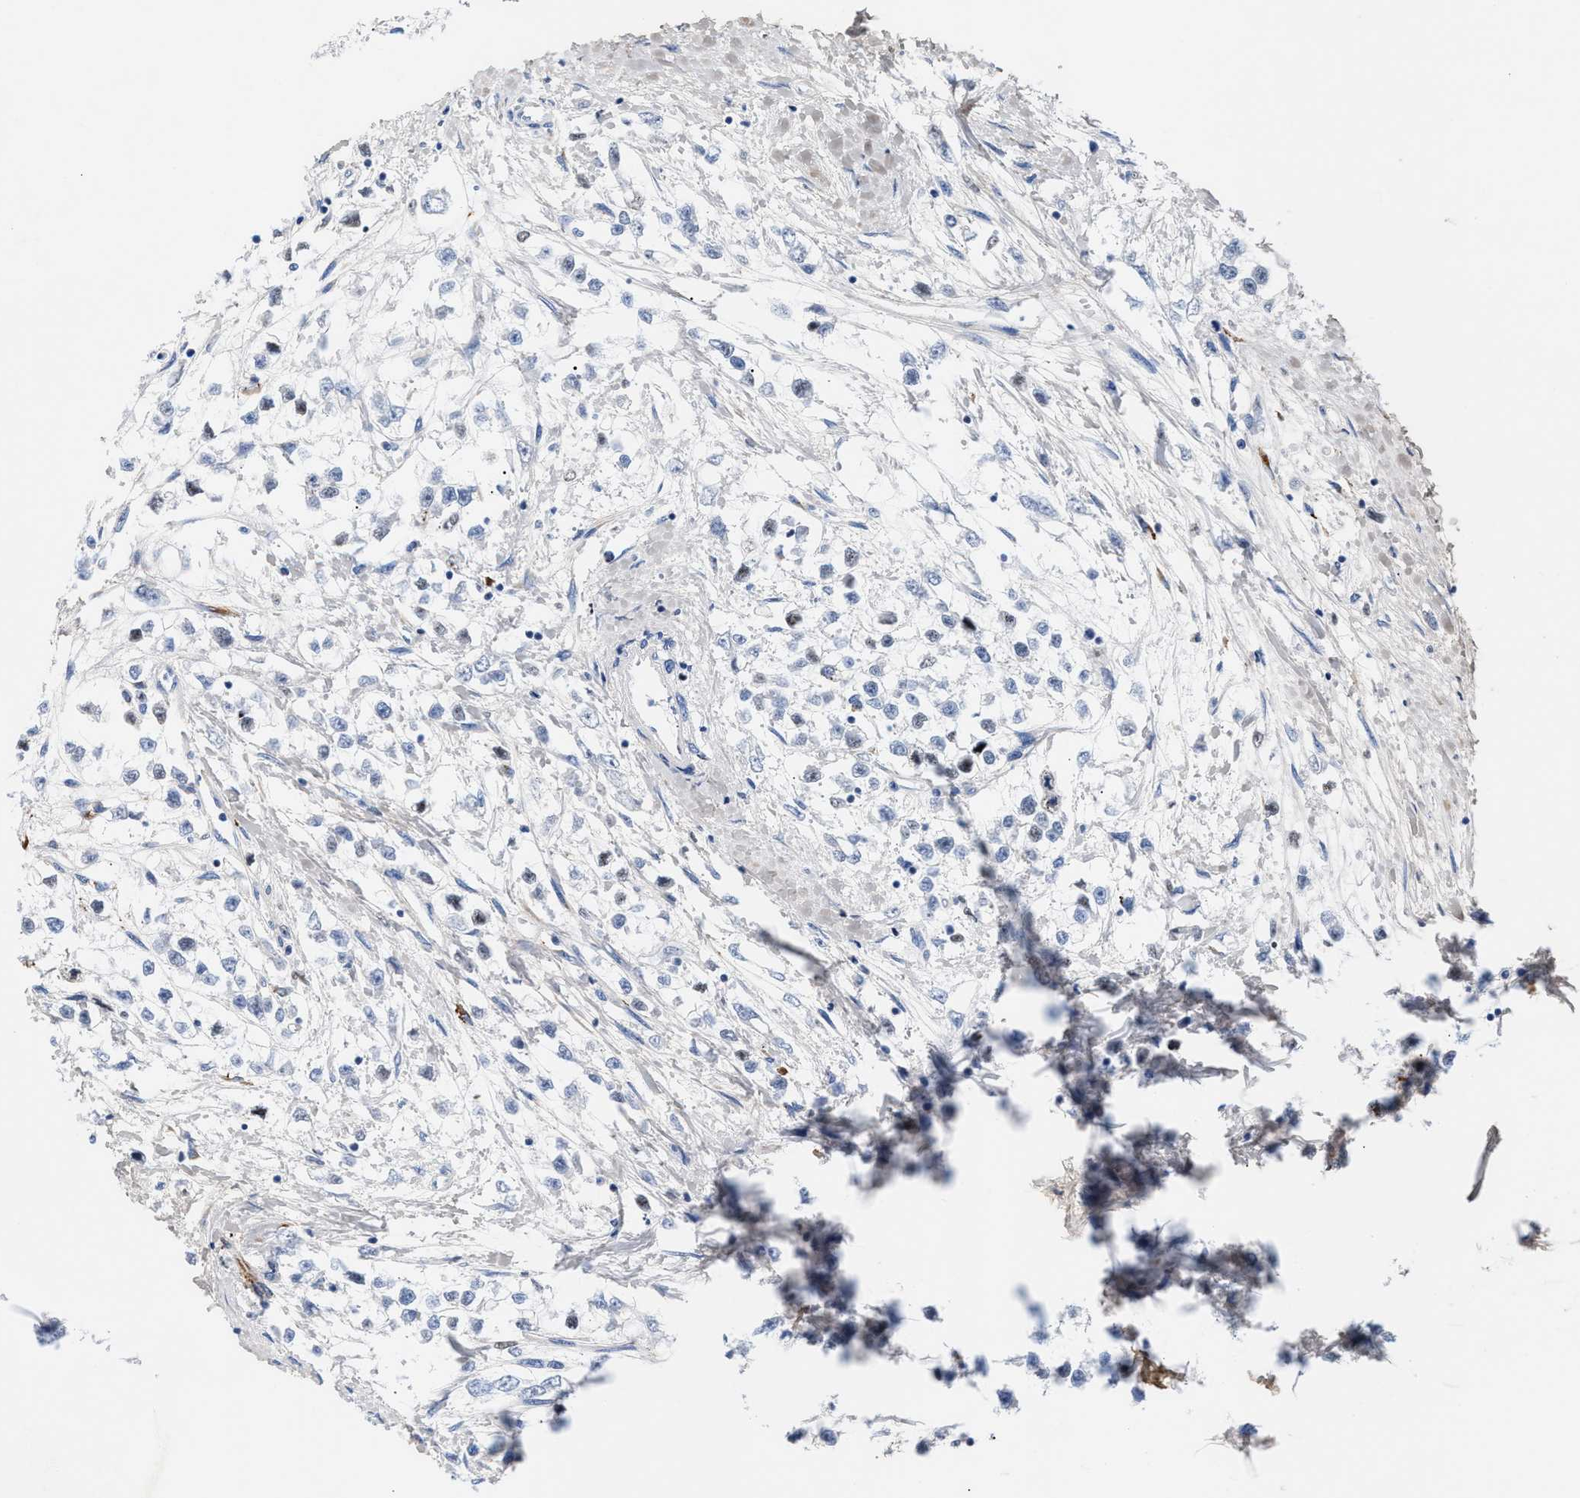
{"staining": {"intensity": "negative", "quantity": "none", "location": "none"}, "tissue": "testis cancer", "cell_type": "Tumor cells", "image_type": "cancer", "snomed": [{"axis": "morphology", "description": "Seminoma, NOS"}, {"axis": "morphology", "description": "Carcinoma, Embryonal, NOS"}, {"axis": "topography", "description": "Testis"}], "caption": "High power microscopy photomicrograph of an IHC photomicrograph of embryonal carcinoma (testis), revealing no significant staining in tumor cells.", "gene": "ACTL7B", "patient": {"sex": "male", "age": 51}}